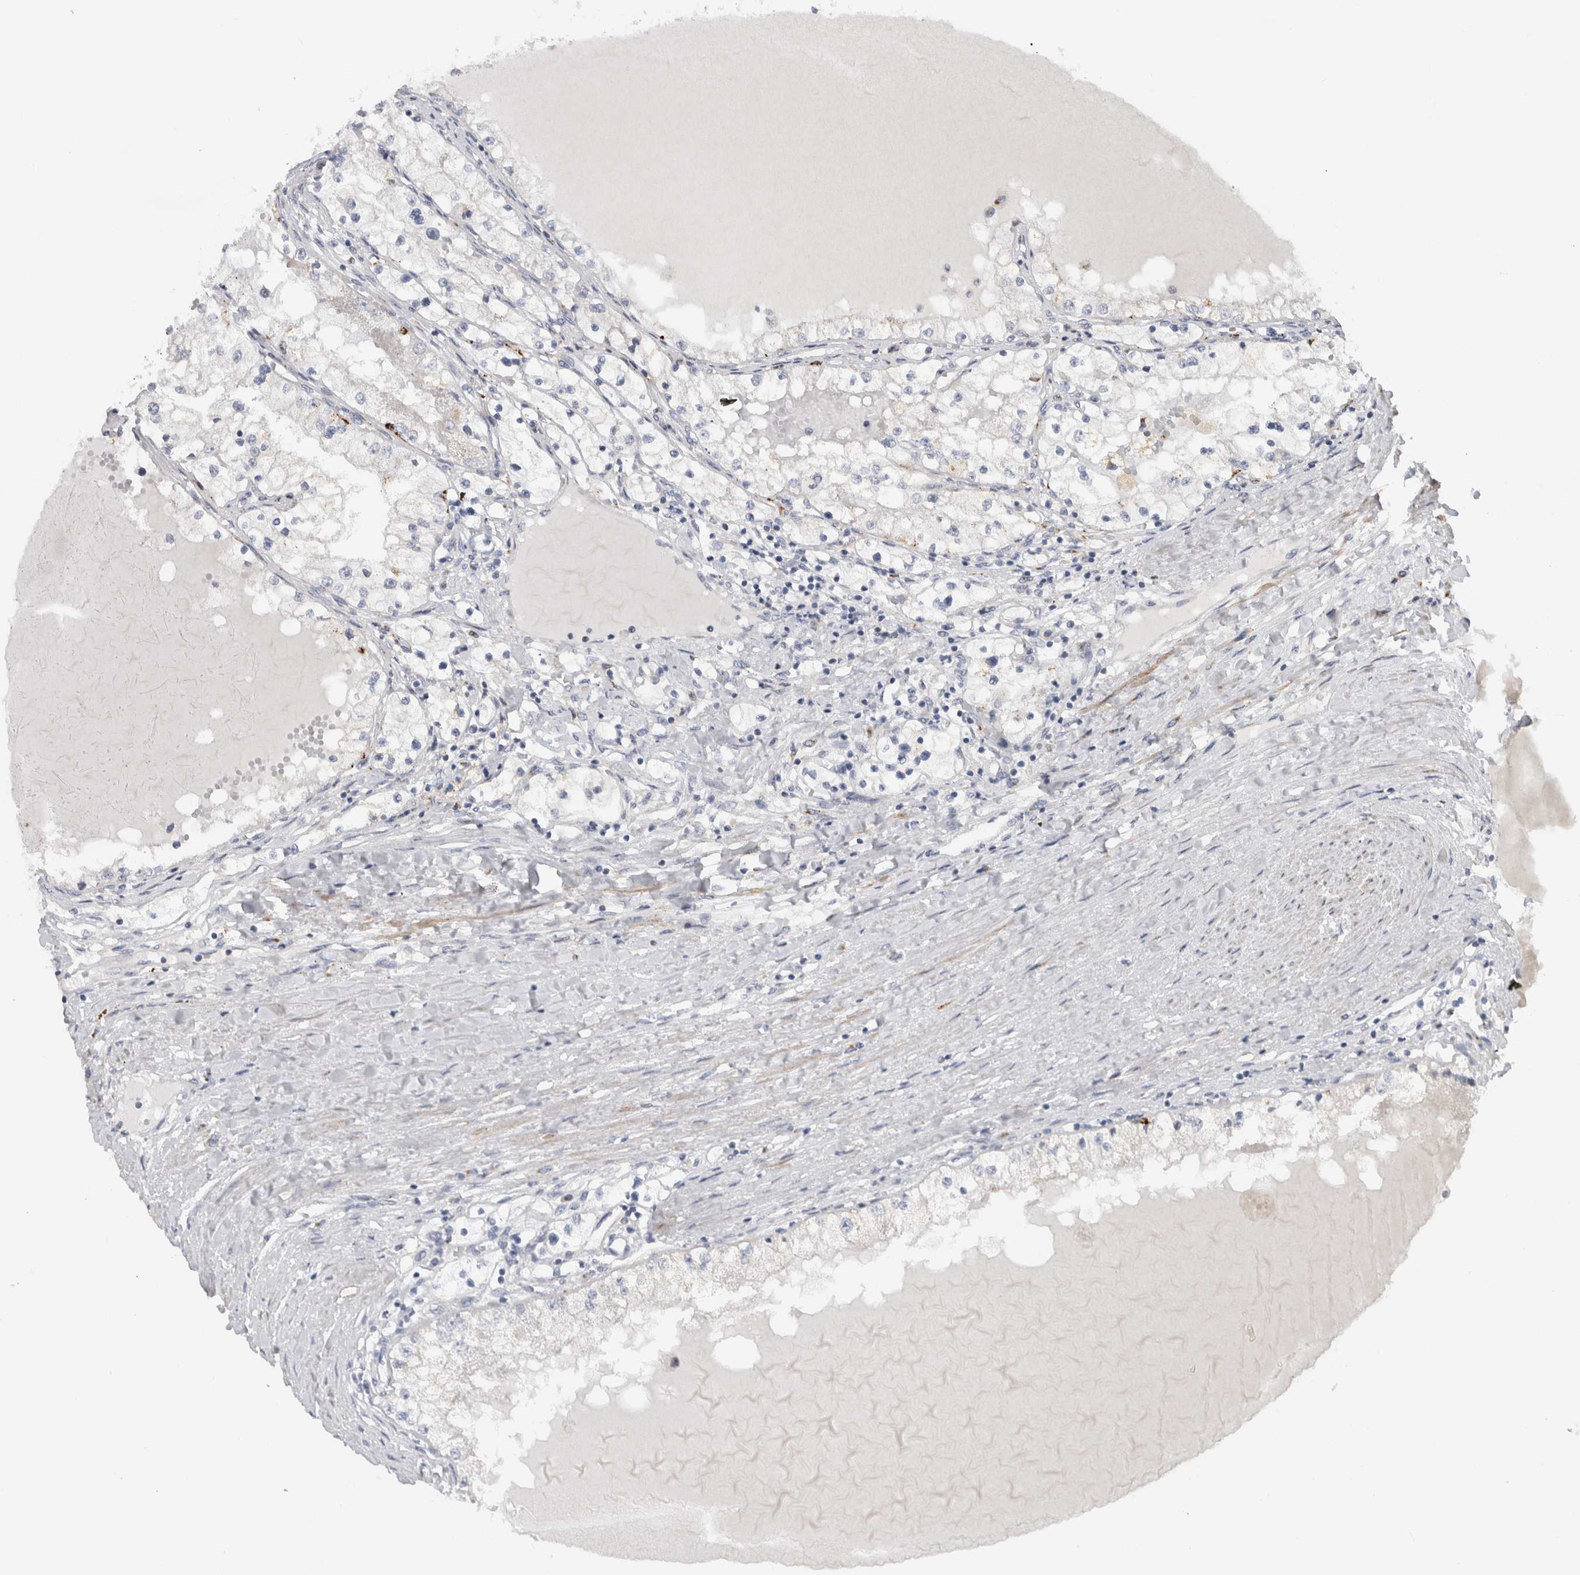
{"staining": {"intensity": "strong", "quantity": "<25%", "location": "cytoplasmic/membranous"}, "tissue": "renal cancer", "cell_type": "Tumor cells", "image_type": "cancer", "snomed": [{"axis": "morphology", "description": "Adenocarcinoma, NOS"}, {"axis": "topography", "description": "Kidney"}], "caption": "Renal cancer (adenocarcinoma) stained with IHC reveals strong cytoplasmic/membranous staining in about <25% of tumor cells.", "gene": "MGAT1", "patient": {"sex": "male", "age": 68}}